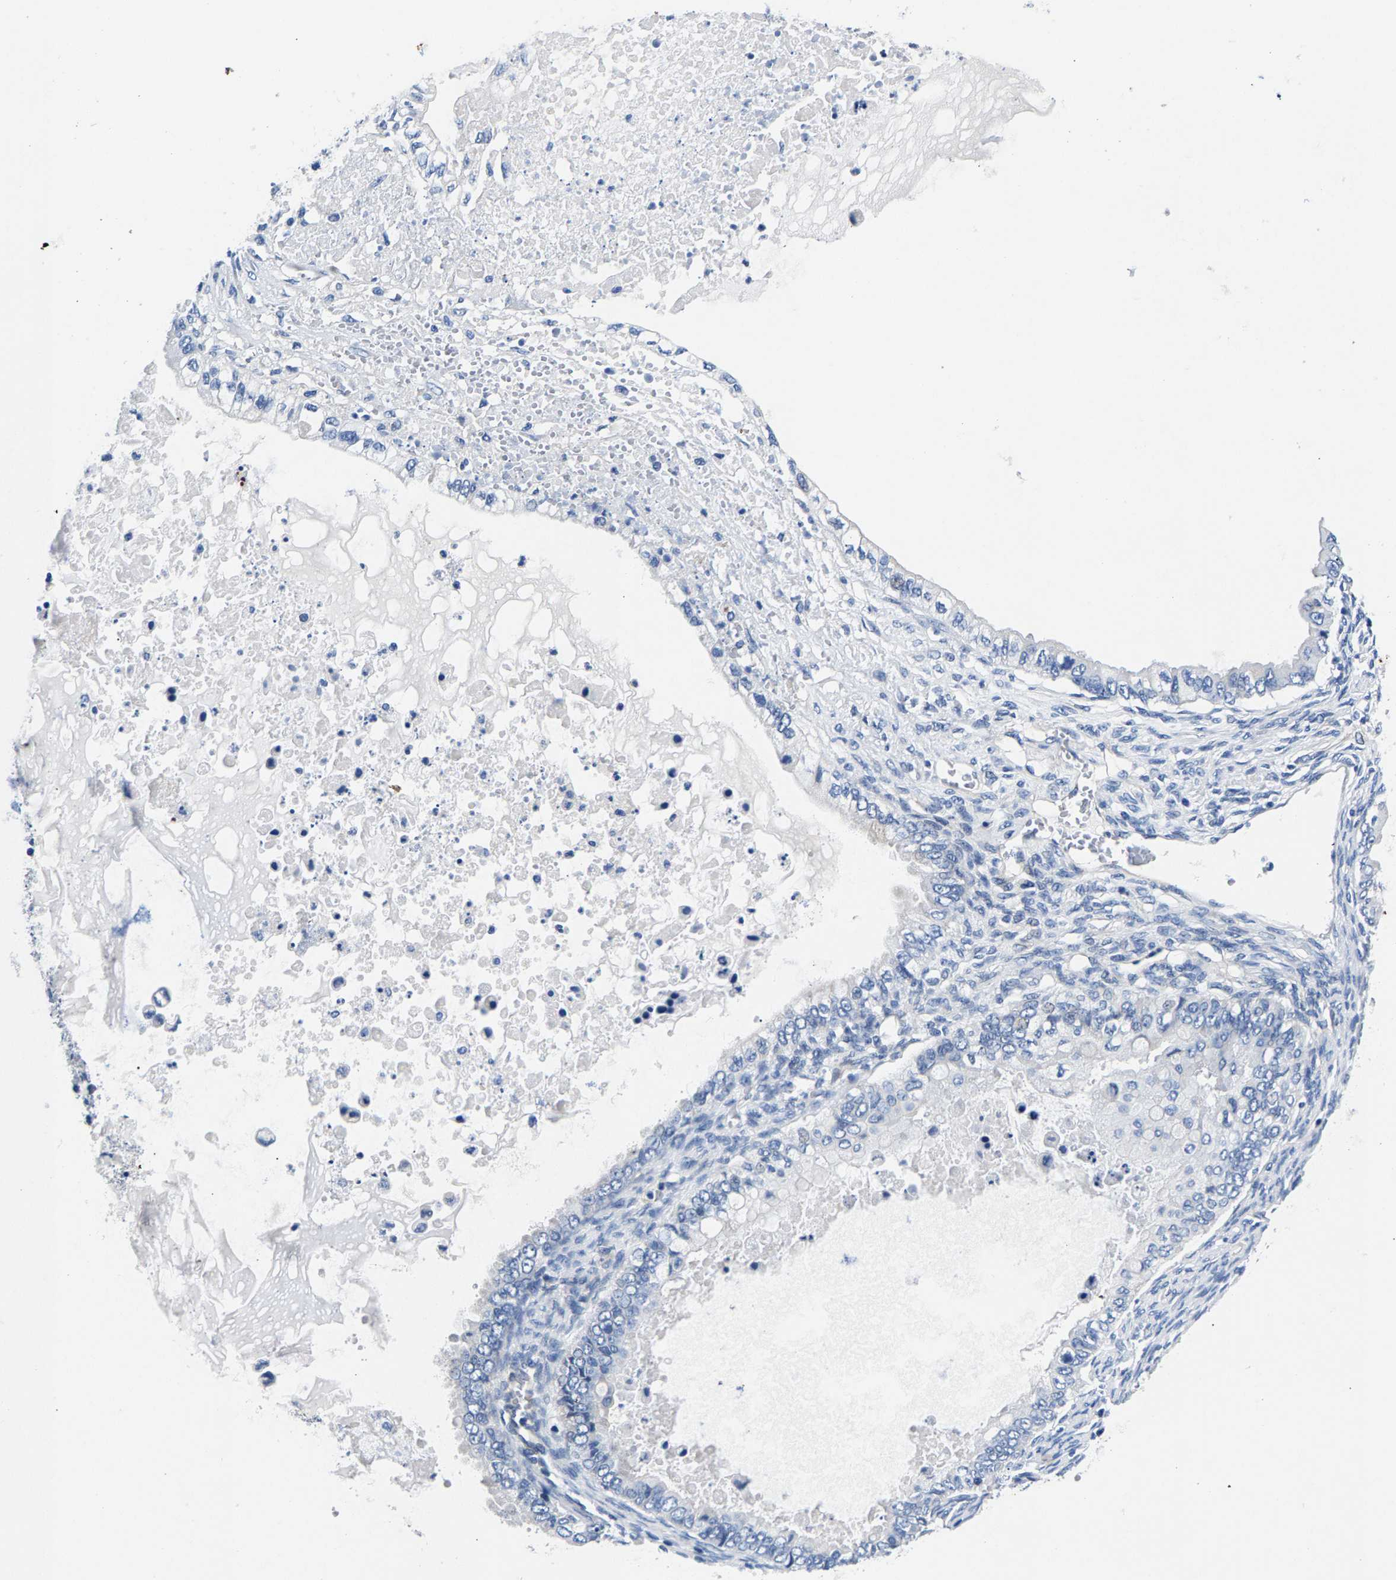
{"staining": {"intensity": "negative", "quantity": "none", "location": "none"}, "tissue": "ovarian cancer", "cell_type": "Tumor cells", "image_type": "cancer", "snomed": [{"axis": "morphology", "description": "Cystadenocarcinoma, mucinous, NOS"}, {"axis": "topography", "description": "Ovary"}], "caption": "High magnification brightfield microscopy of ovarian mucinous cystadenocarcinoma stained with DAB (brown) and counterstained with hematoxylin (blue): tumor cells show no significant staining.", "gene": "P2RY4", "patient": {"sex": "female", "age": 80}}